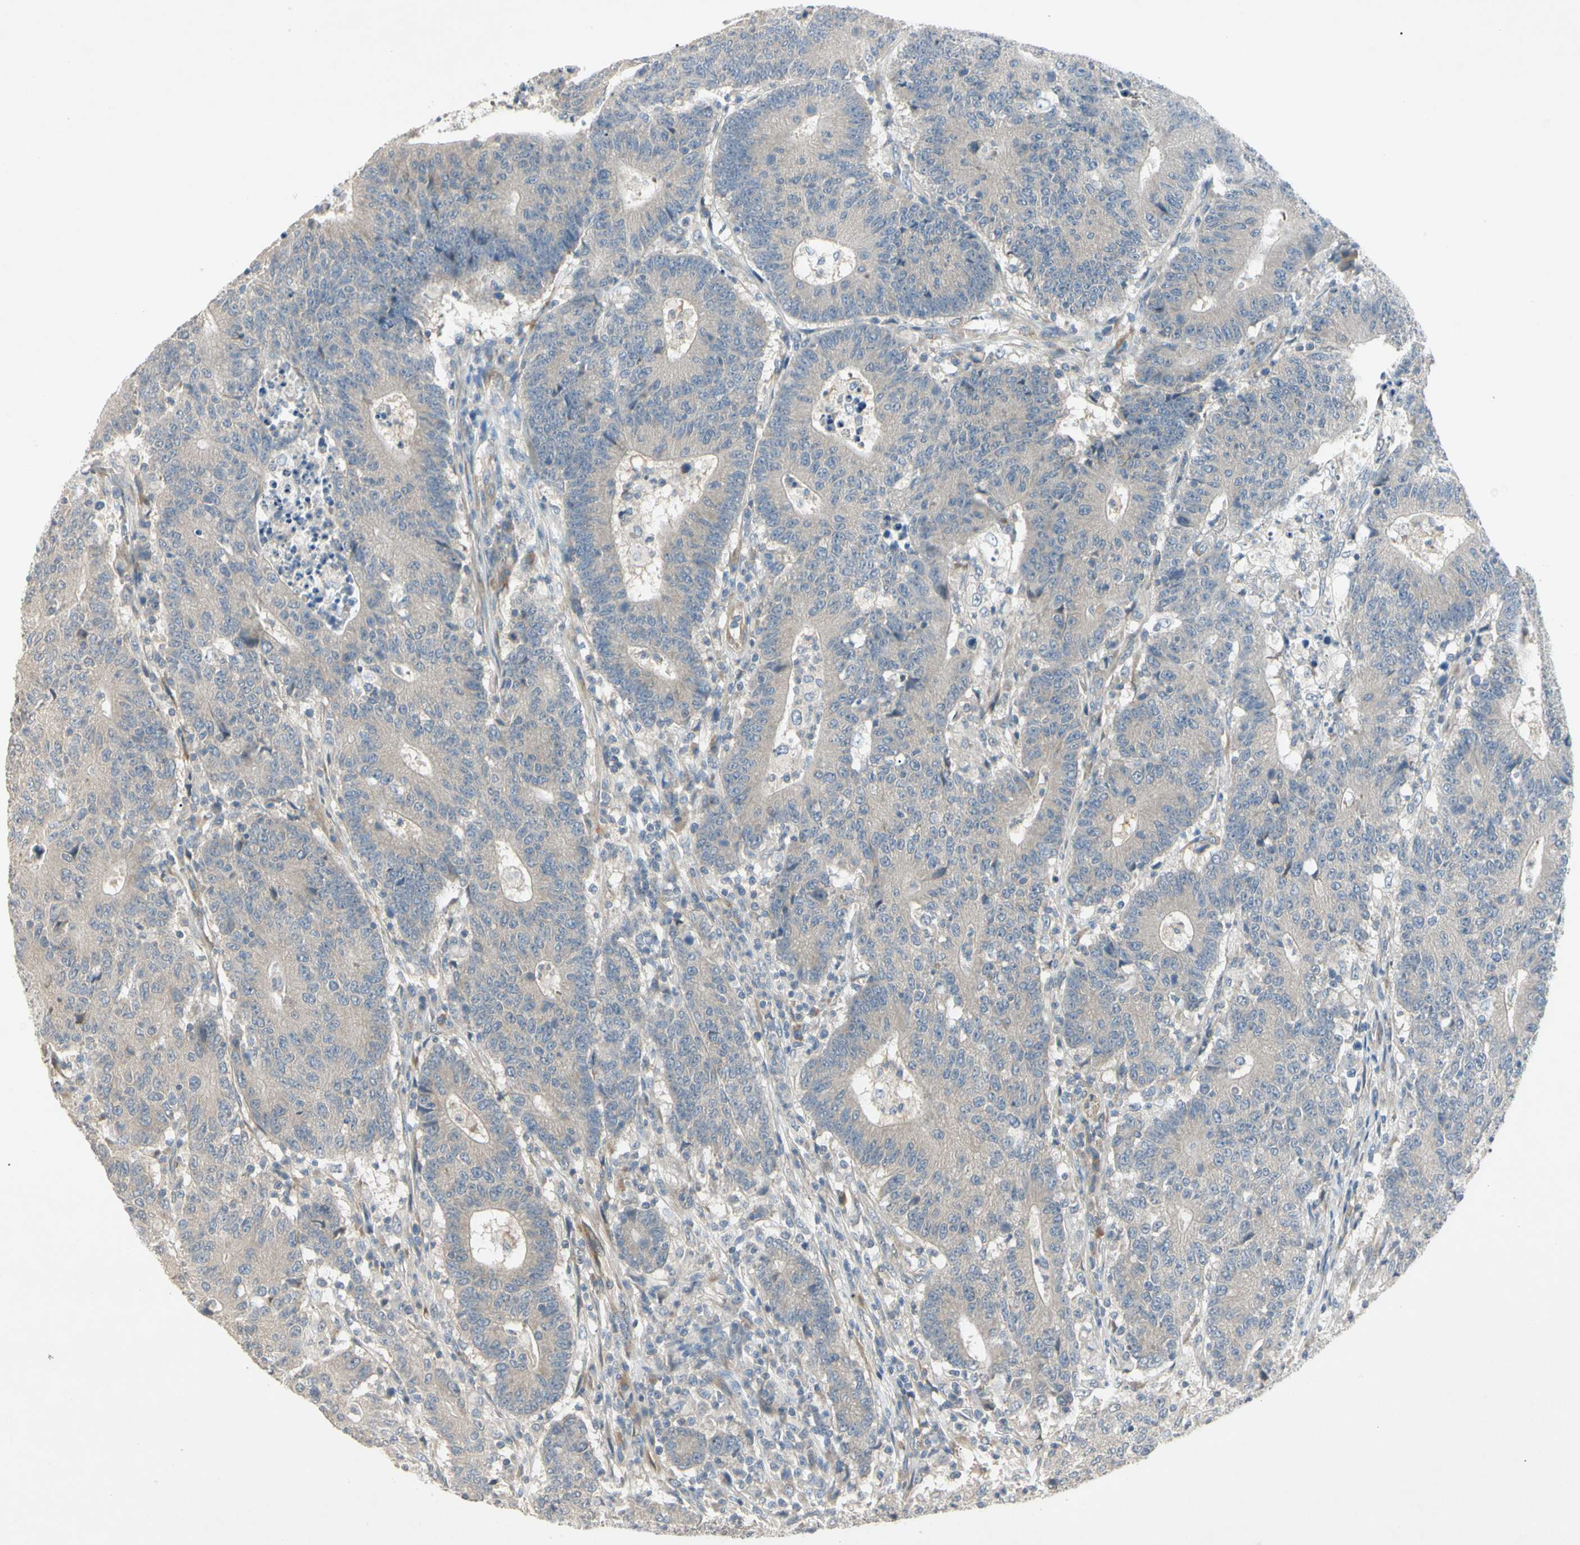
{"staining": {"intensity": "negative", "quantity": "none", "location": "none"}, "tissue": "colorectal cancer", "cell_type": "Tumor cells", "image_type": "cancer", "snomed": [{"axis": "morphology", "description": "Normal tissue, NOS"}, {"axis": "morphology", "description": "Adenocarcinoma, NOS"}, {"axis": "topography", "description": "Colon"}], "caption": "This is an immunohistochemistry image of colorectal cancer. There is no expression in tumor cells.", "gene": "PRSS21", "patient": {"sex": "female", "age": 75}}